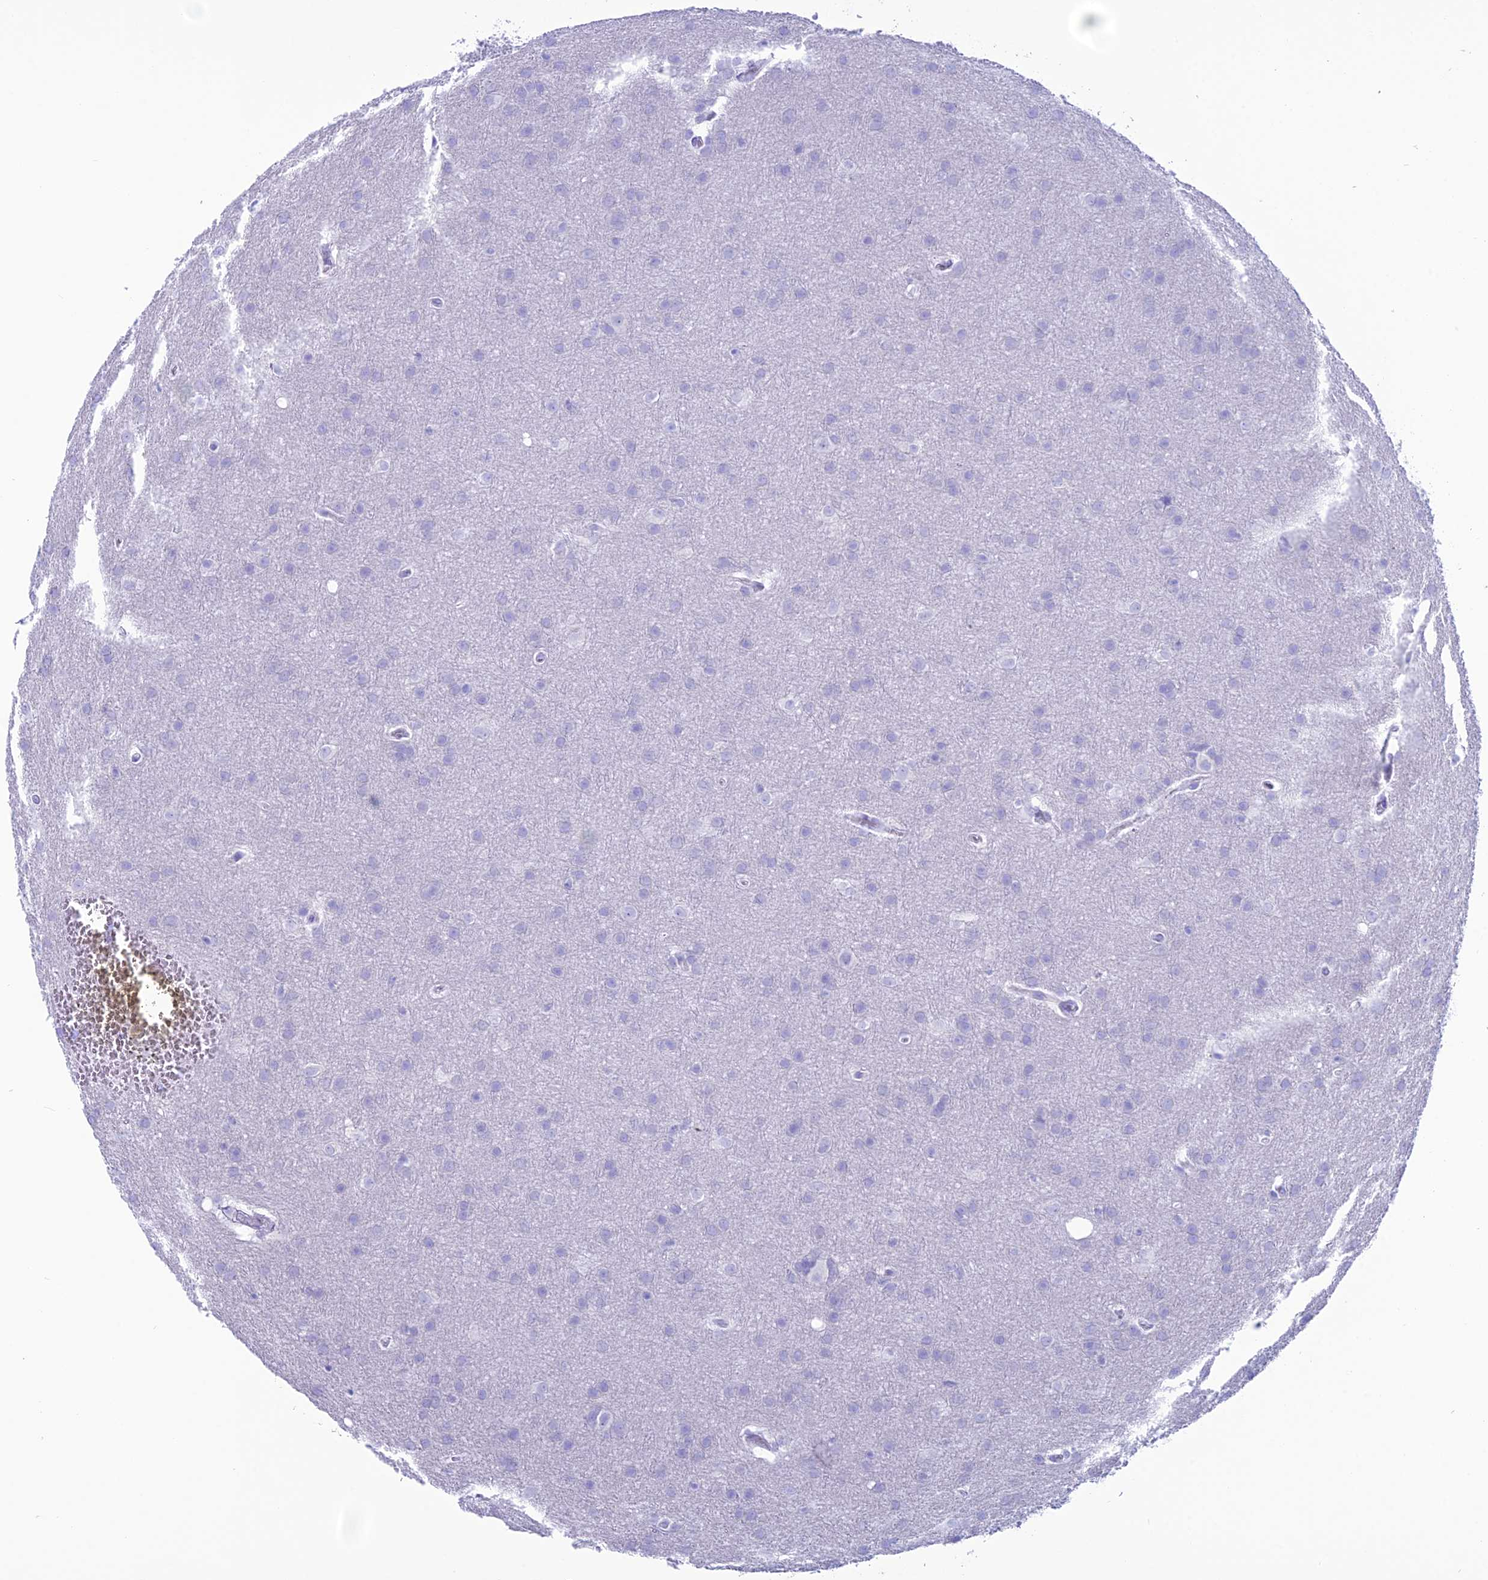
{"staining": {"intensity": "negative", "quantity": "none", "location": "none"}, "tissue": "glioma", "cell_type": "Tumor cells", "image_type": "cancer", "snomed": [{"axis": "morphology", "description": "Glioma, malignant, Low grade"}, {"axis": "topography", "description": "Brain"}], "caption": "Tumor cells are negative for brown protein staining in low-grade glioma (malignant).", "gene": "TRAM1L1", "patient": {"sex": "female", "age": 32}}